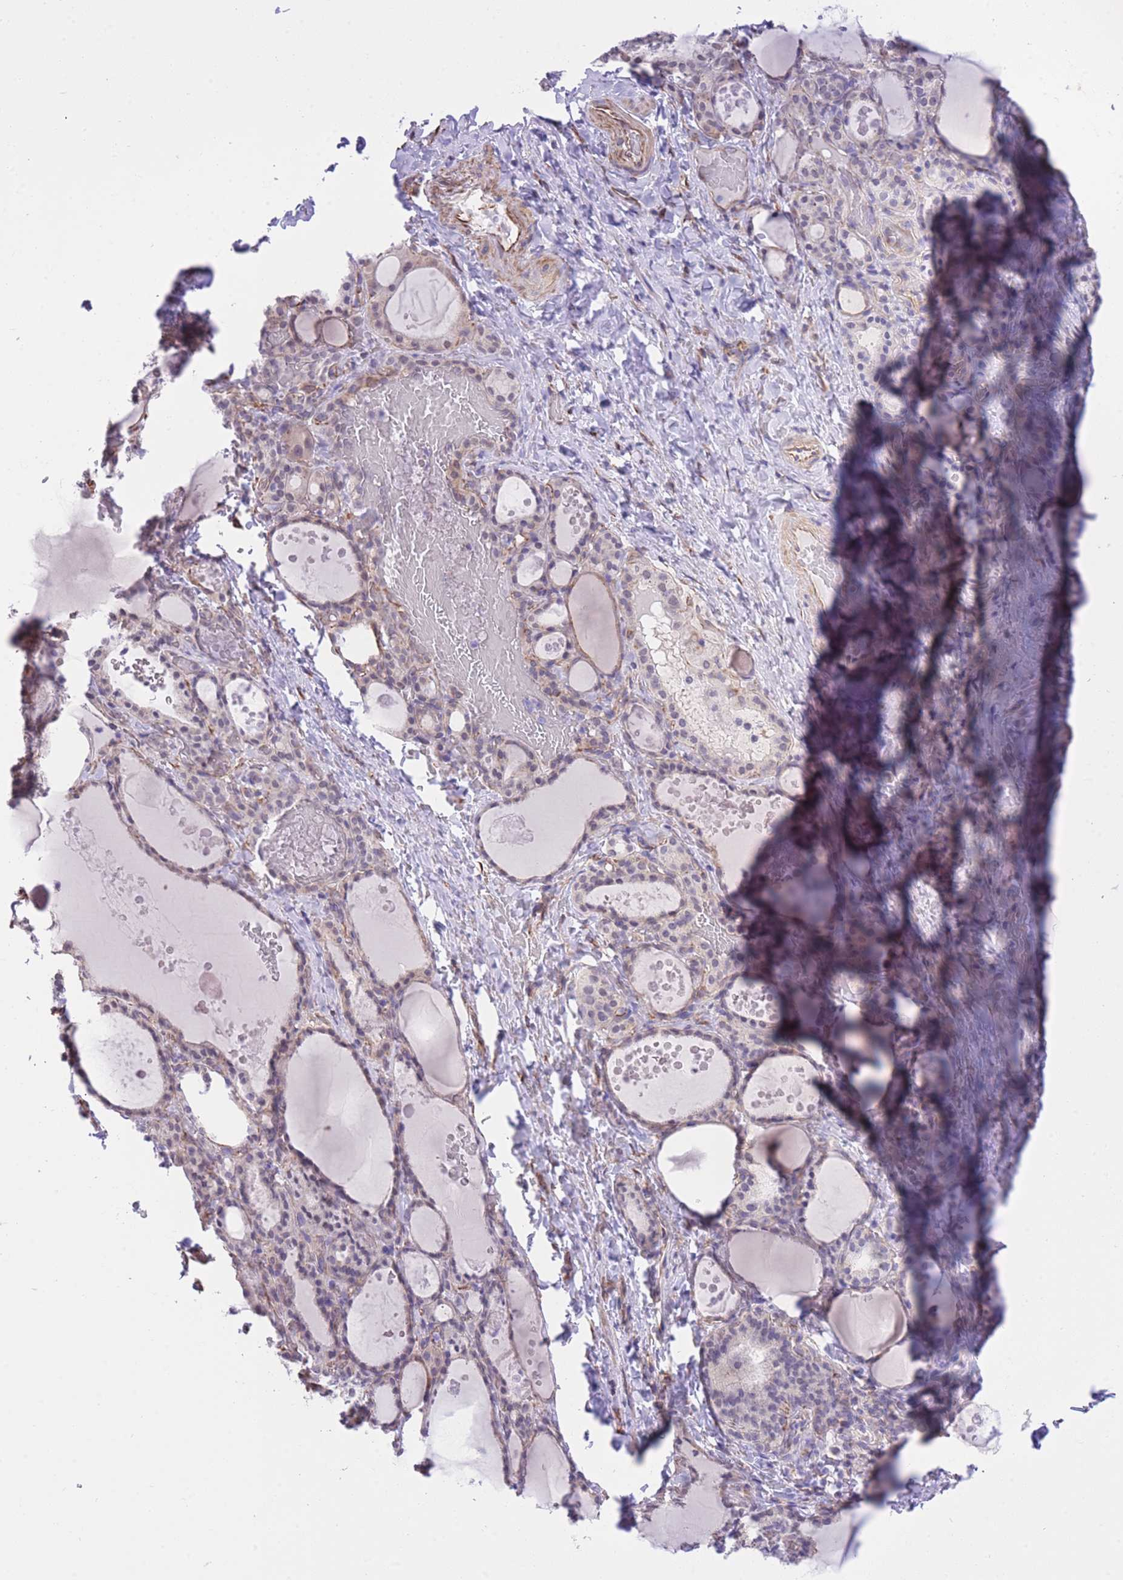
{"staining": {"intensity": "weak", "quantity": "25%-75%", "location": "cytoplasmic/membranous"}, "tissue": "thyroid gland", "cell_type": "Glandular cells", "image_type": "normal", "snomed": [{"axis": "morphology", "description": "Normal tissue, NOS"}, {"axis": "topography", "description": "Thyroid gland"}], "caption": "This photomicrograph exhibits IHC staining of normal human thyroid gland, with low weak cytoplasmic/membranous expression in about 25%-75% of glandular cells.", "gene": "PSG11", "patient": {"sex": "female", "age": 46}}